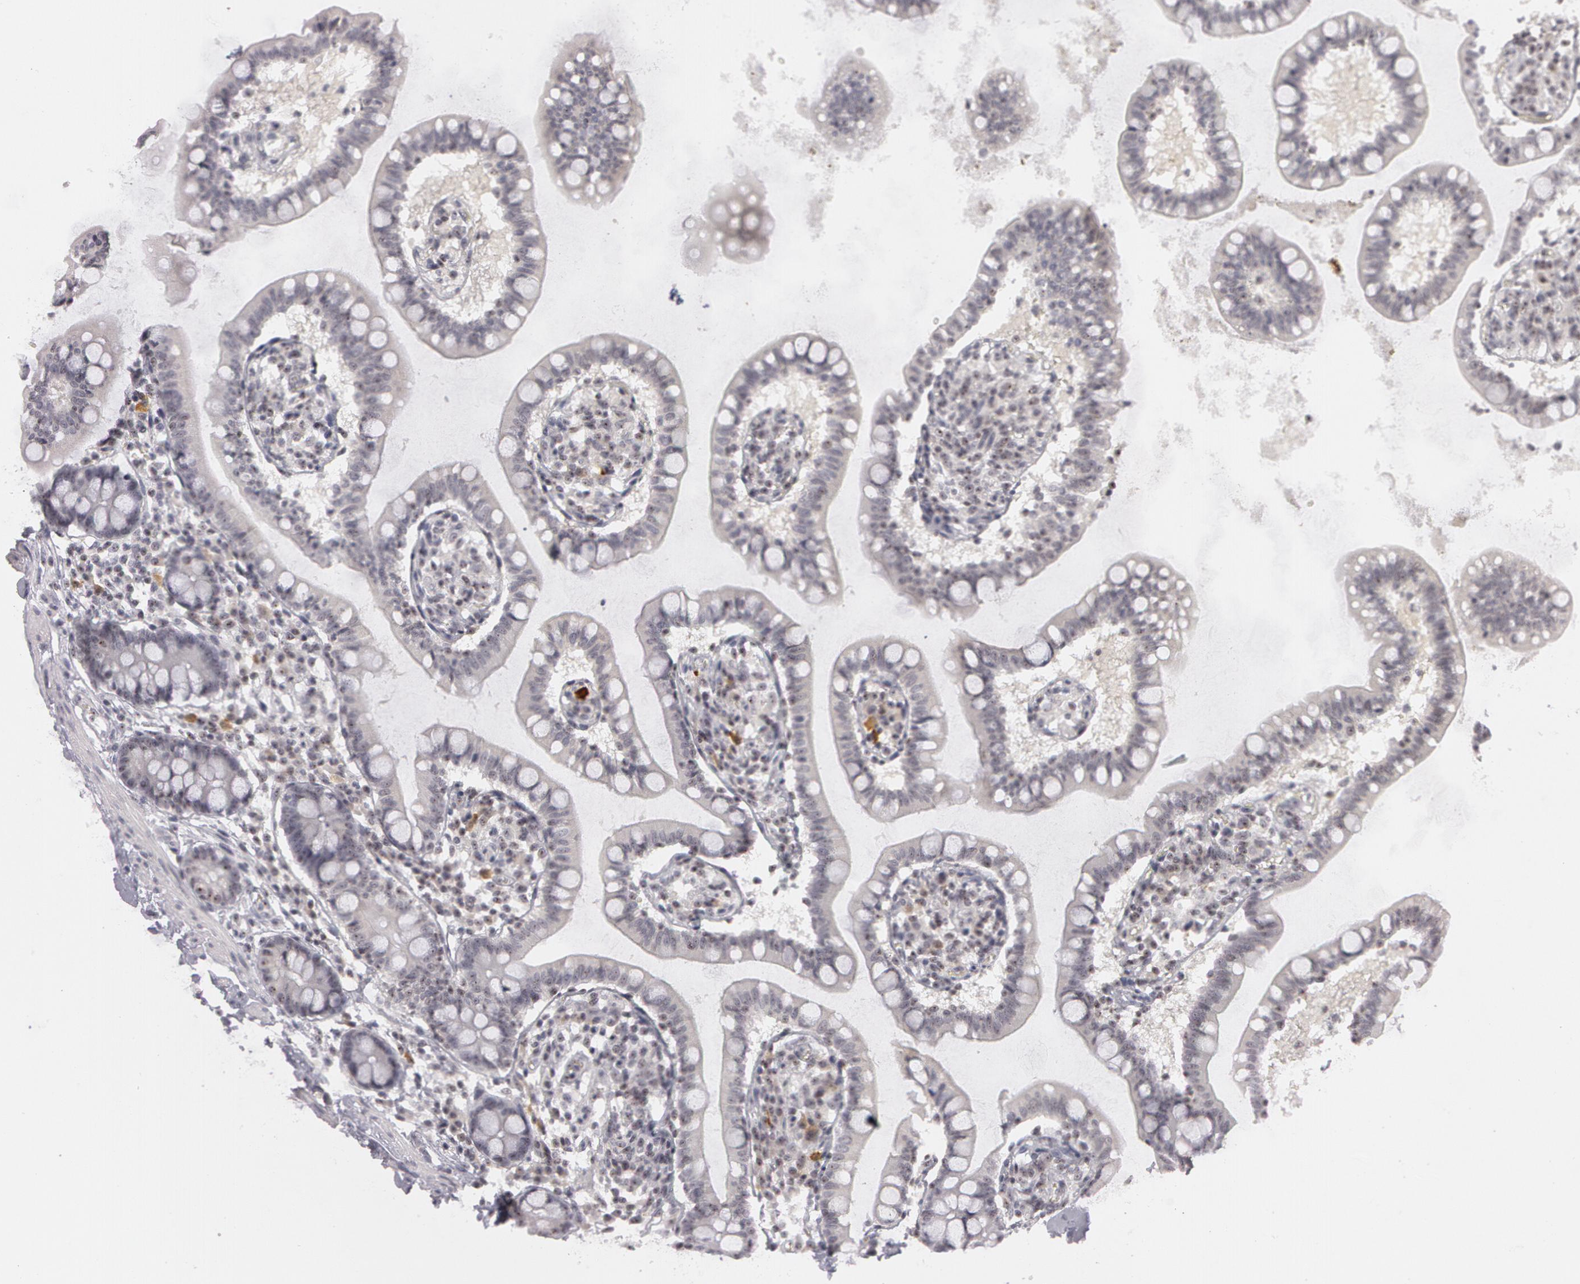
{"staining": {"intensity": "moderate", "quantity": "25%-75%", "location": "nuclear"}, "tissue": "small intestine", "cell_type": "Glandular cells", "image_type": "normal", "snomed": [{"axis": "morphology", "description": "Normal tissue, NOS"}, {"axis": "topography", "description": "Small intestine"}], "caption": "The micrograph exhibits immunohistochemical staining of benign small intestine. There is moderate nuclear expression is identified in approximately 25%-75% of glandular cells. (DAB (3,3'-diaminobenzidine) IHC, brown staining for protein, blue staining for nuclei).", "gene": "FBL", "patient": {"sex": "female", "age": 61}}